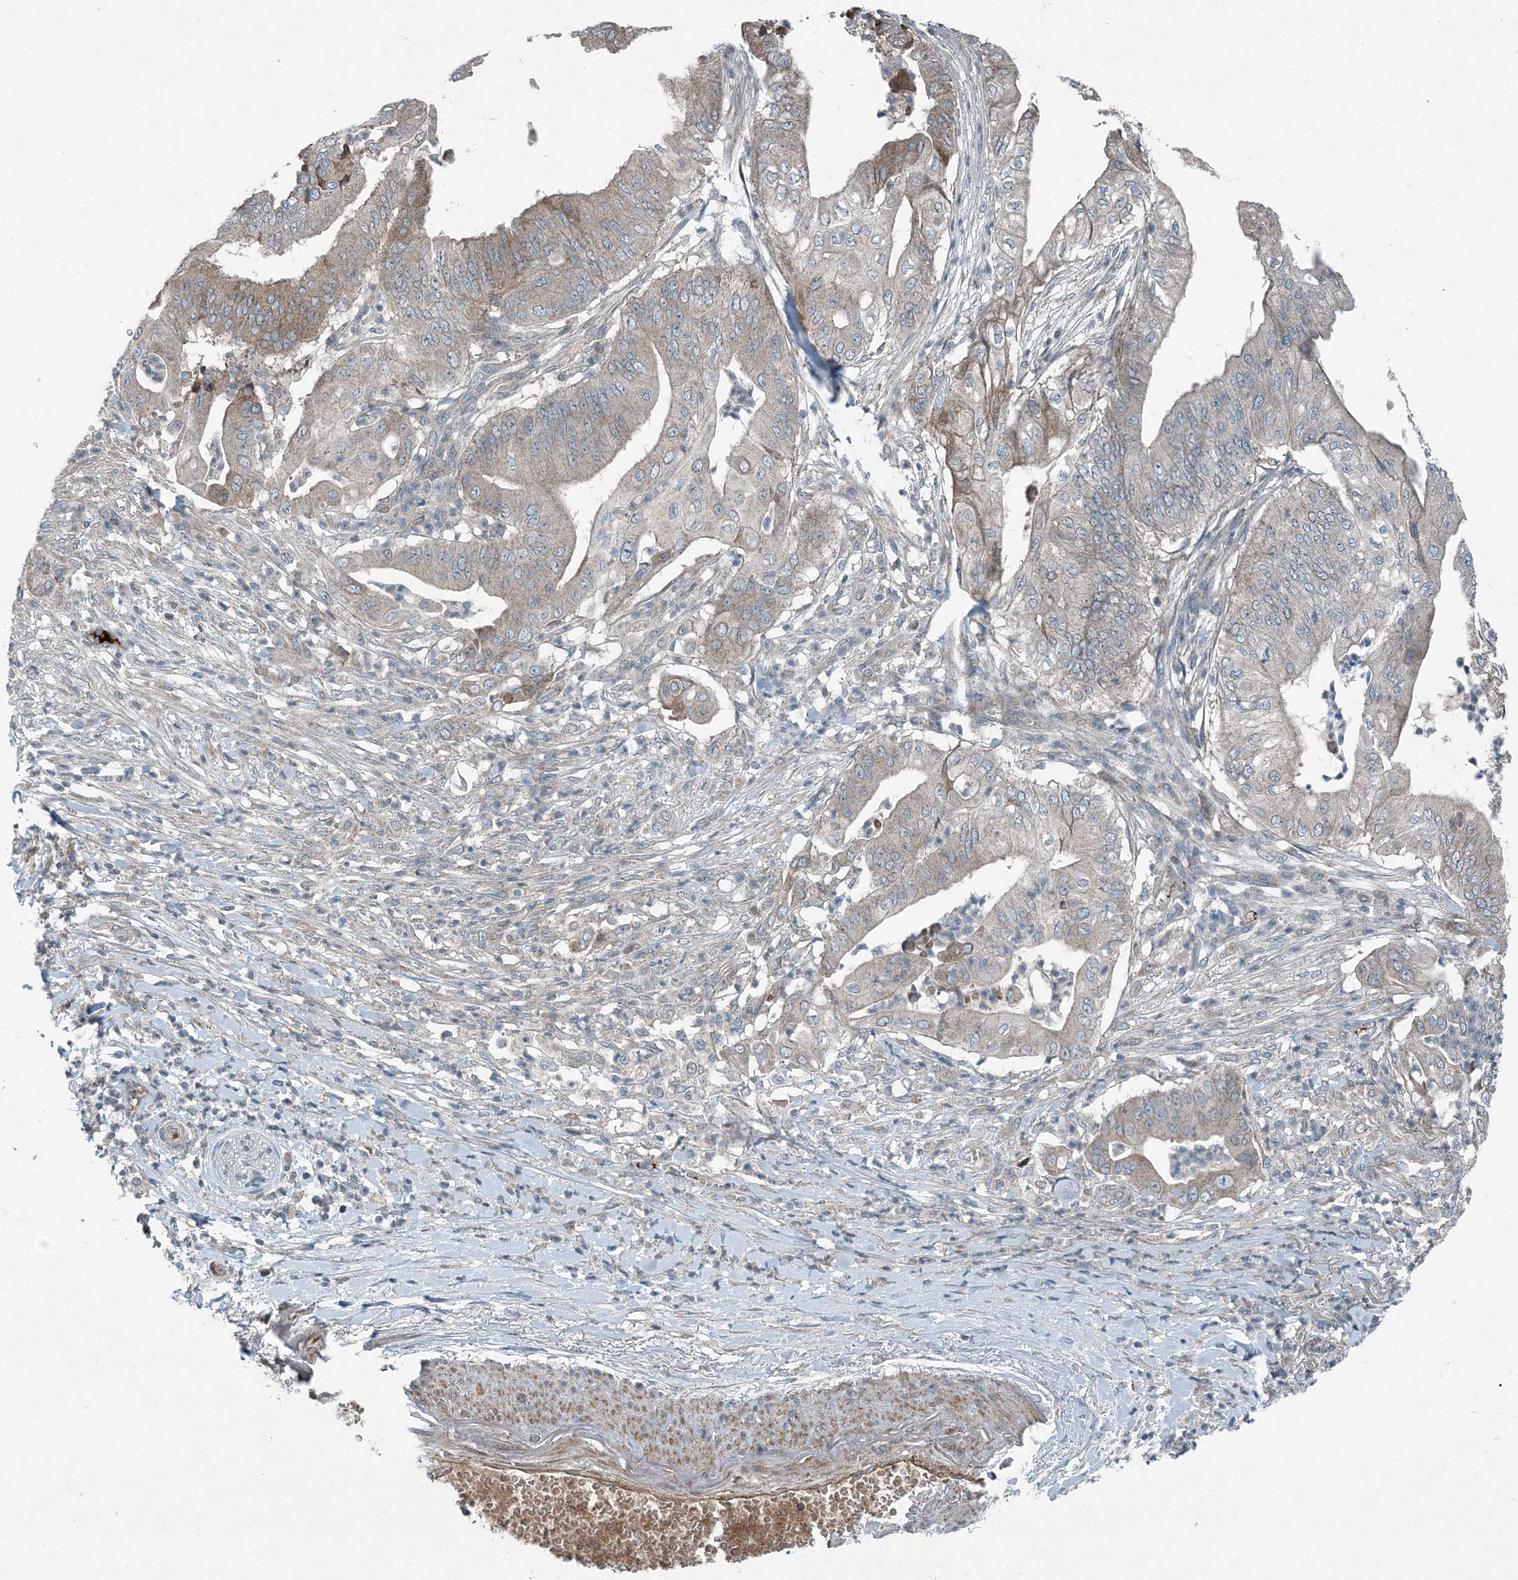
{"staining": {"intensity": "weak", "quantity": "<25%", "location": "cytoplasmic/membranous"}, "tissue": "pancreatic cancer", "cell_type": "Tumor cells", "image_type": "cancer", "snomed": [{"axis": "morphology", "description": "Adenocarcinoma, NOS"}, {"axis": "topography", "description": "Pancreas"}], "caption": "High power microscopy image of an immunohistochemistry micrograph of pancreatic cancer (adenocarcinoma), revealing no significant staining in tumor cells.", "gene": "APOM", "patient": {"sex": "female", "age": 77}}